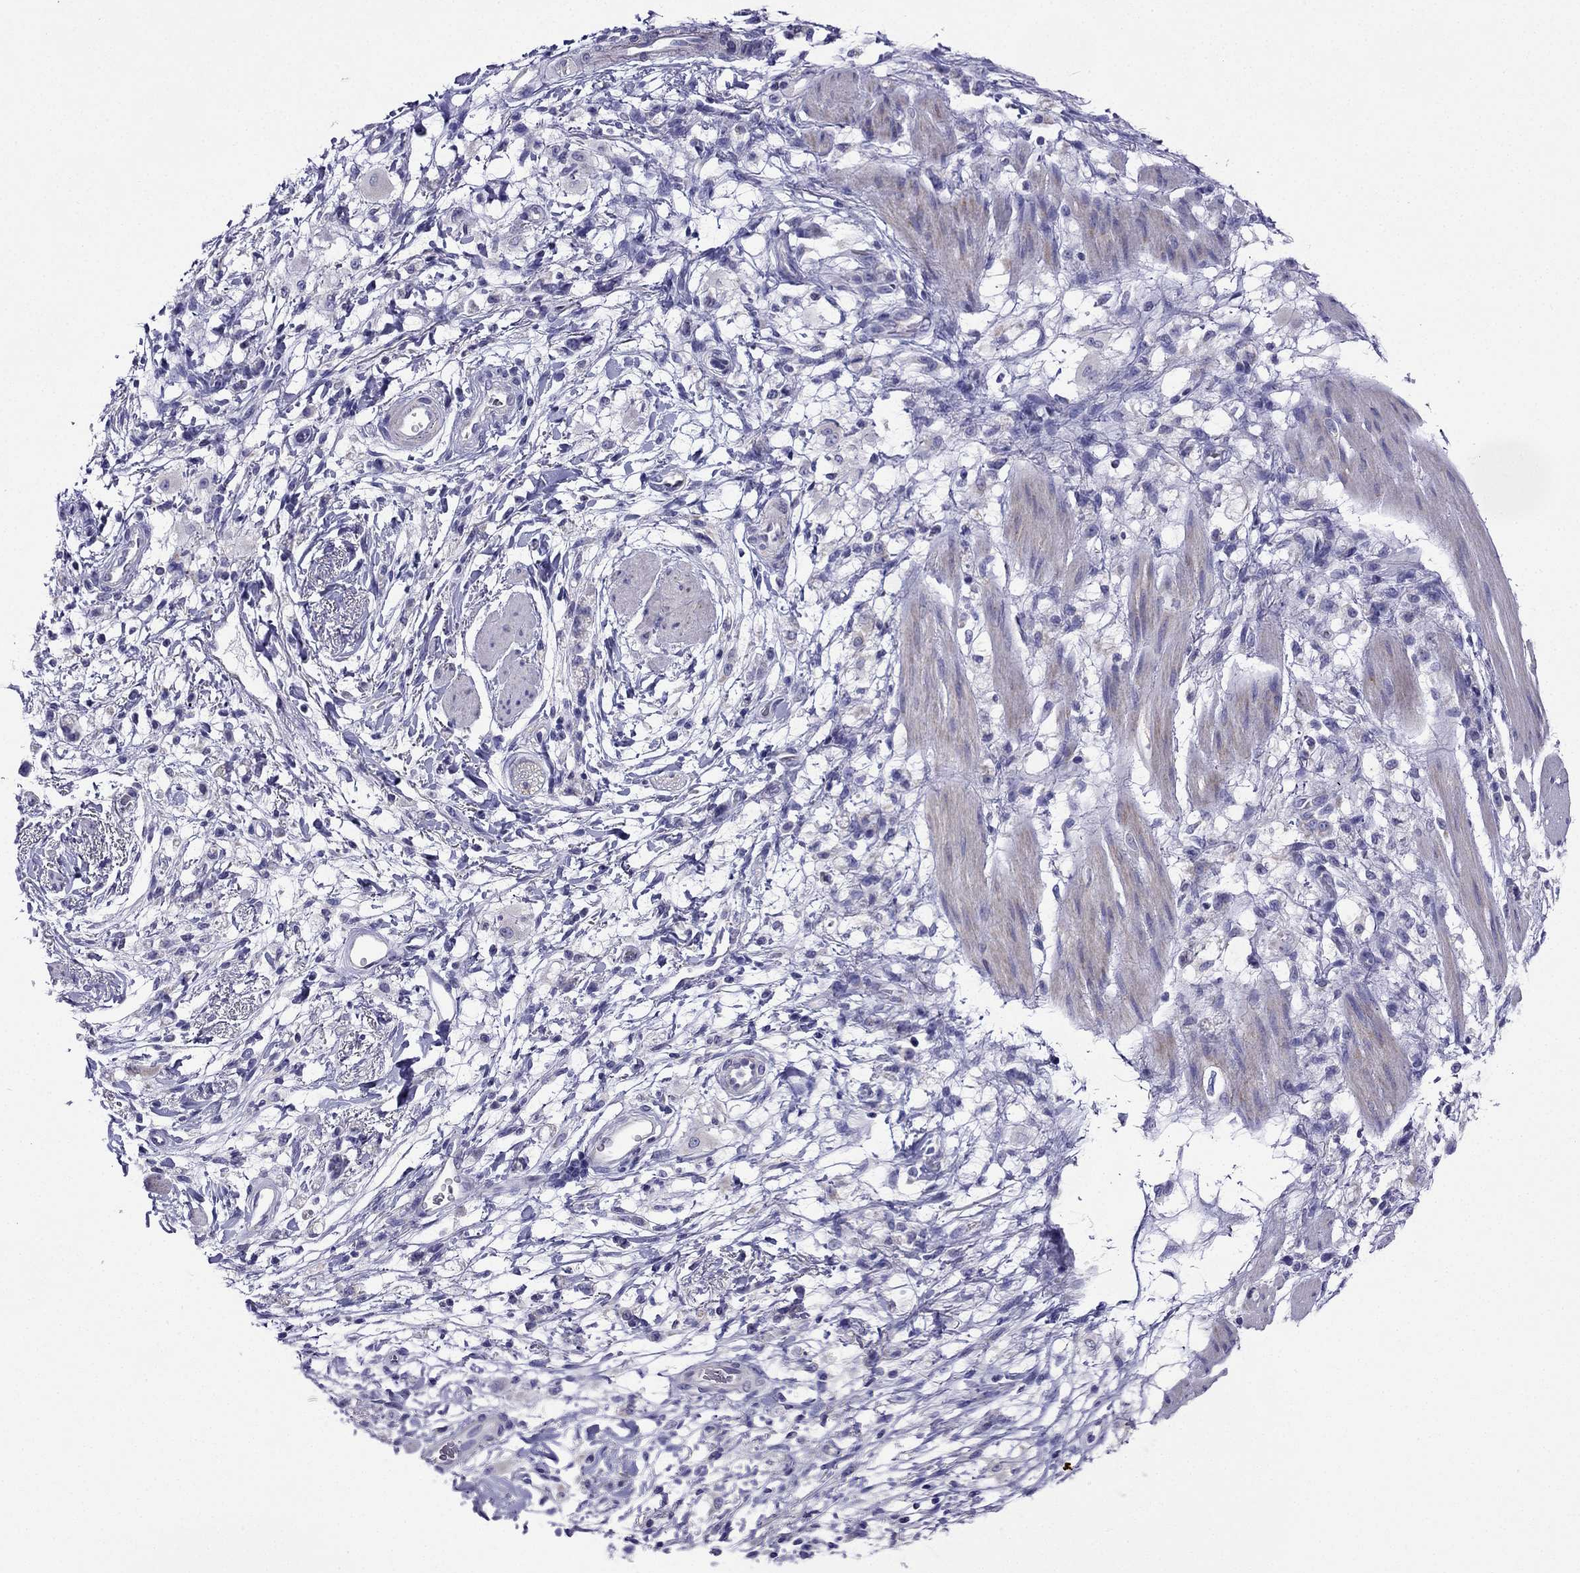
{"staining": {"intensity": "negative", "quantity": "none", "location": "none"}, "tissue": "stomach cancer", "cell_type": "Tumor cells", "image_type": "cancer", "snomed": [{"axis": "morphology", "description": "Adenocarcinoma, NOS"}, {"axis": "topography", "description": "Stomach"}], "caption": "This photomicrograph is of stomach cancer stained with immunohistochemistry to label a protein in brown with the nuclei are counter-stained blue. There is no expression in tumor cells.", "gene": "KIF5A", "patient": {"sex": "female", "age": 60}}